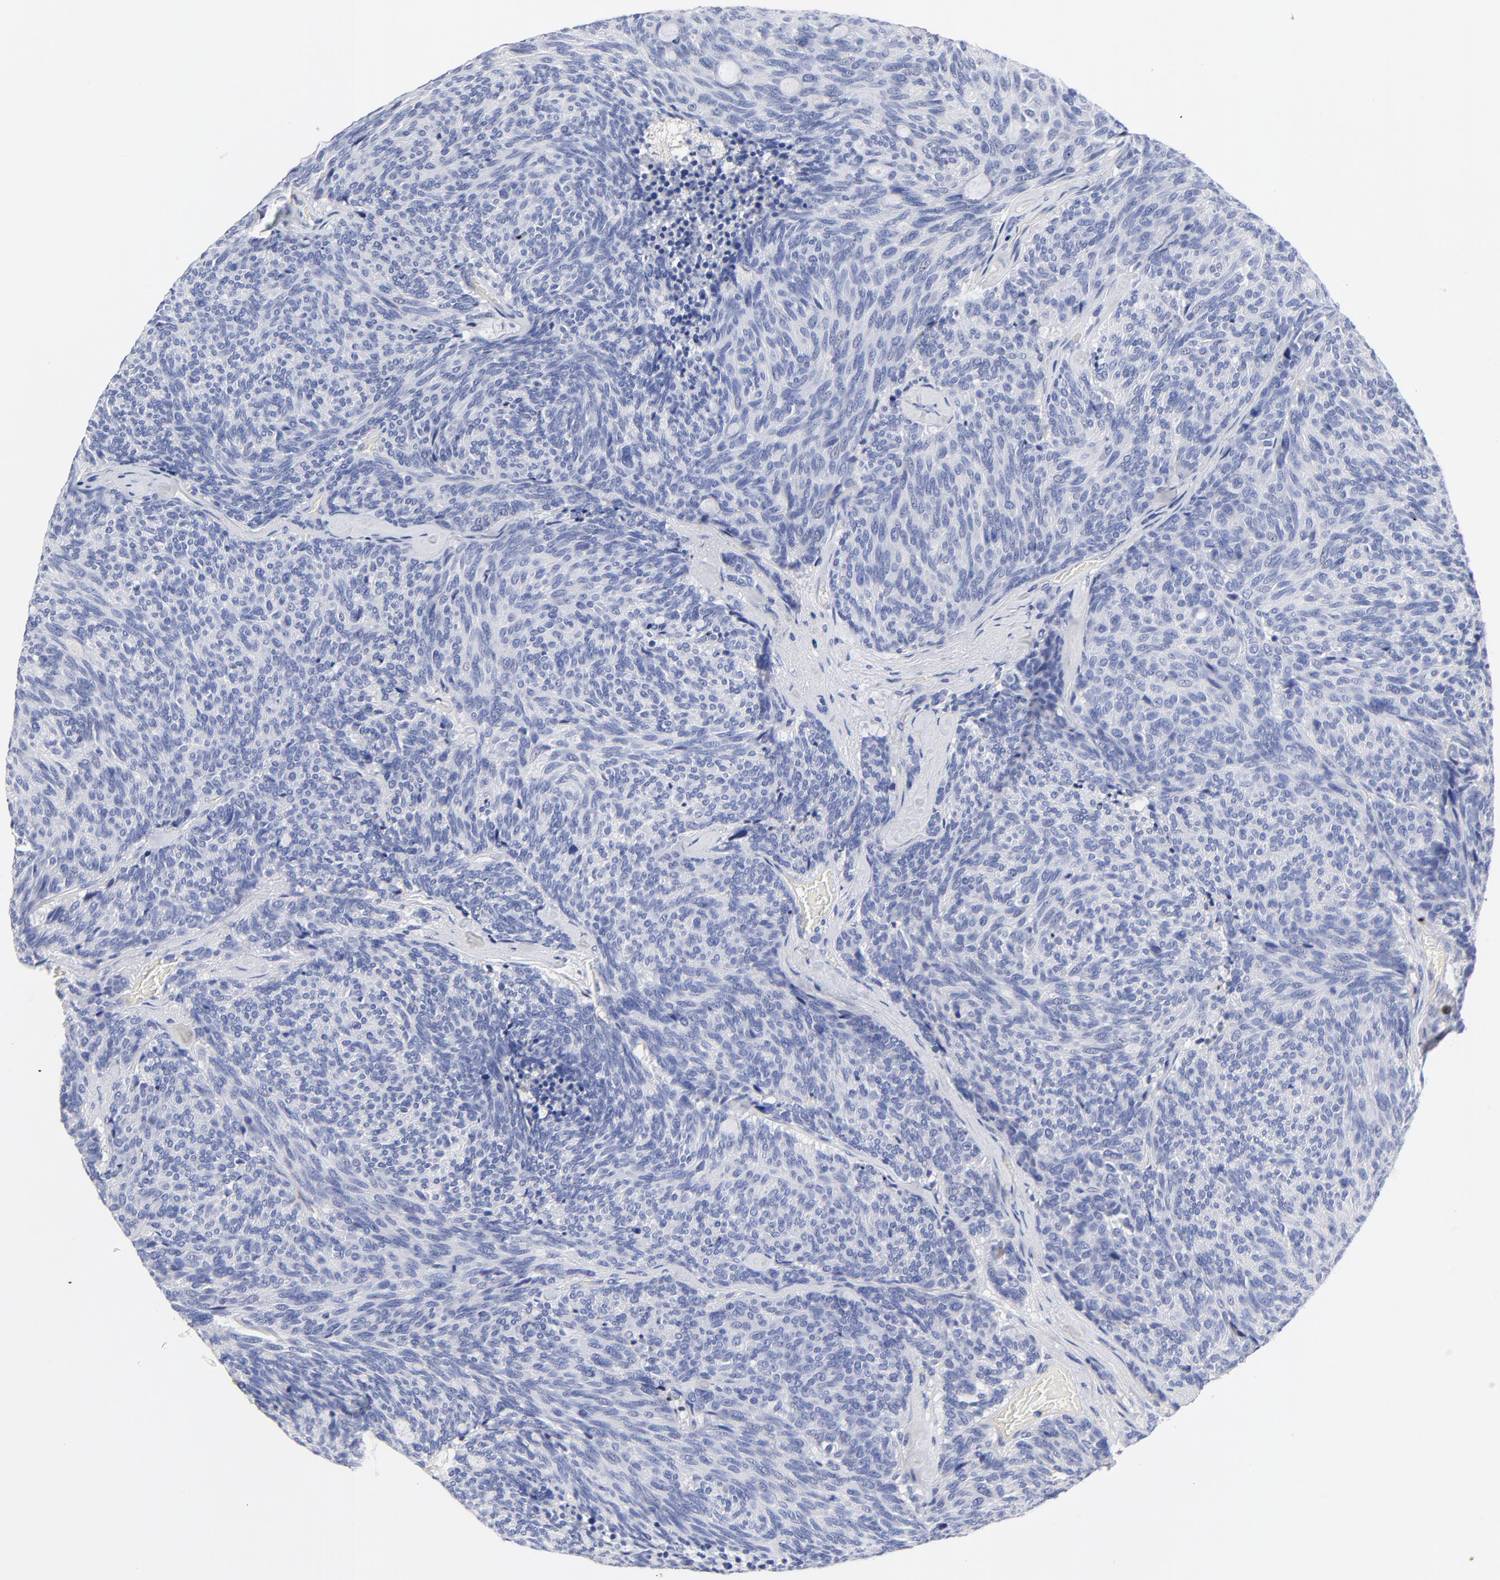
{"staining": {"intensity": "weak", "quantity": "<25%", "location": "cytoplasmic/membranous"}, "tissue": "carcinoid", "cell_type": "Tumor cells", "image_type": "cancer", "snomed": [{"axis": "morphology", "description": "Carcinoid, malignant, NOS"}, {"axis": "topography", "description": "Pancreas"}], "caption": "Micrograph shows no protein staining in tumor cells of carcinoid tissue.", "gene": "IGLV3-10", "patient": {"sex": "female", "age": 54}}